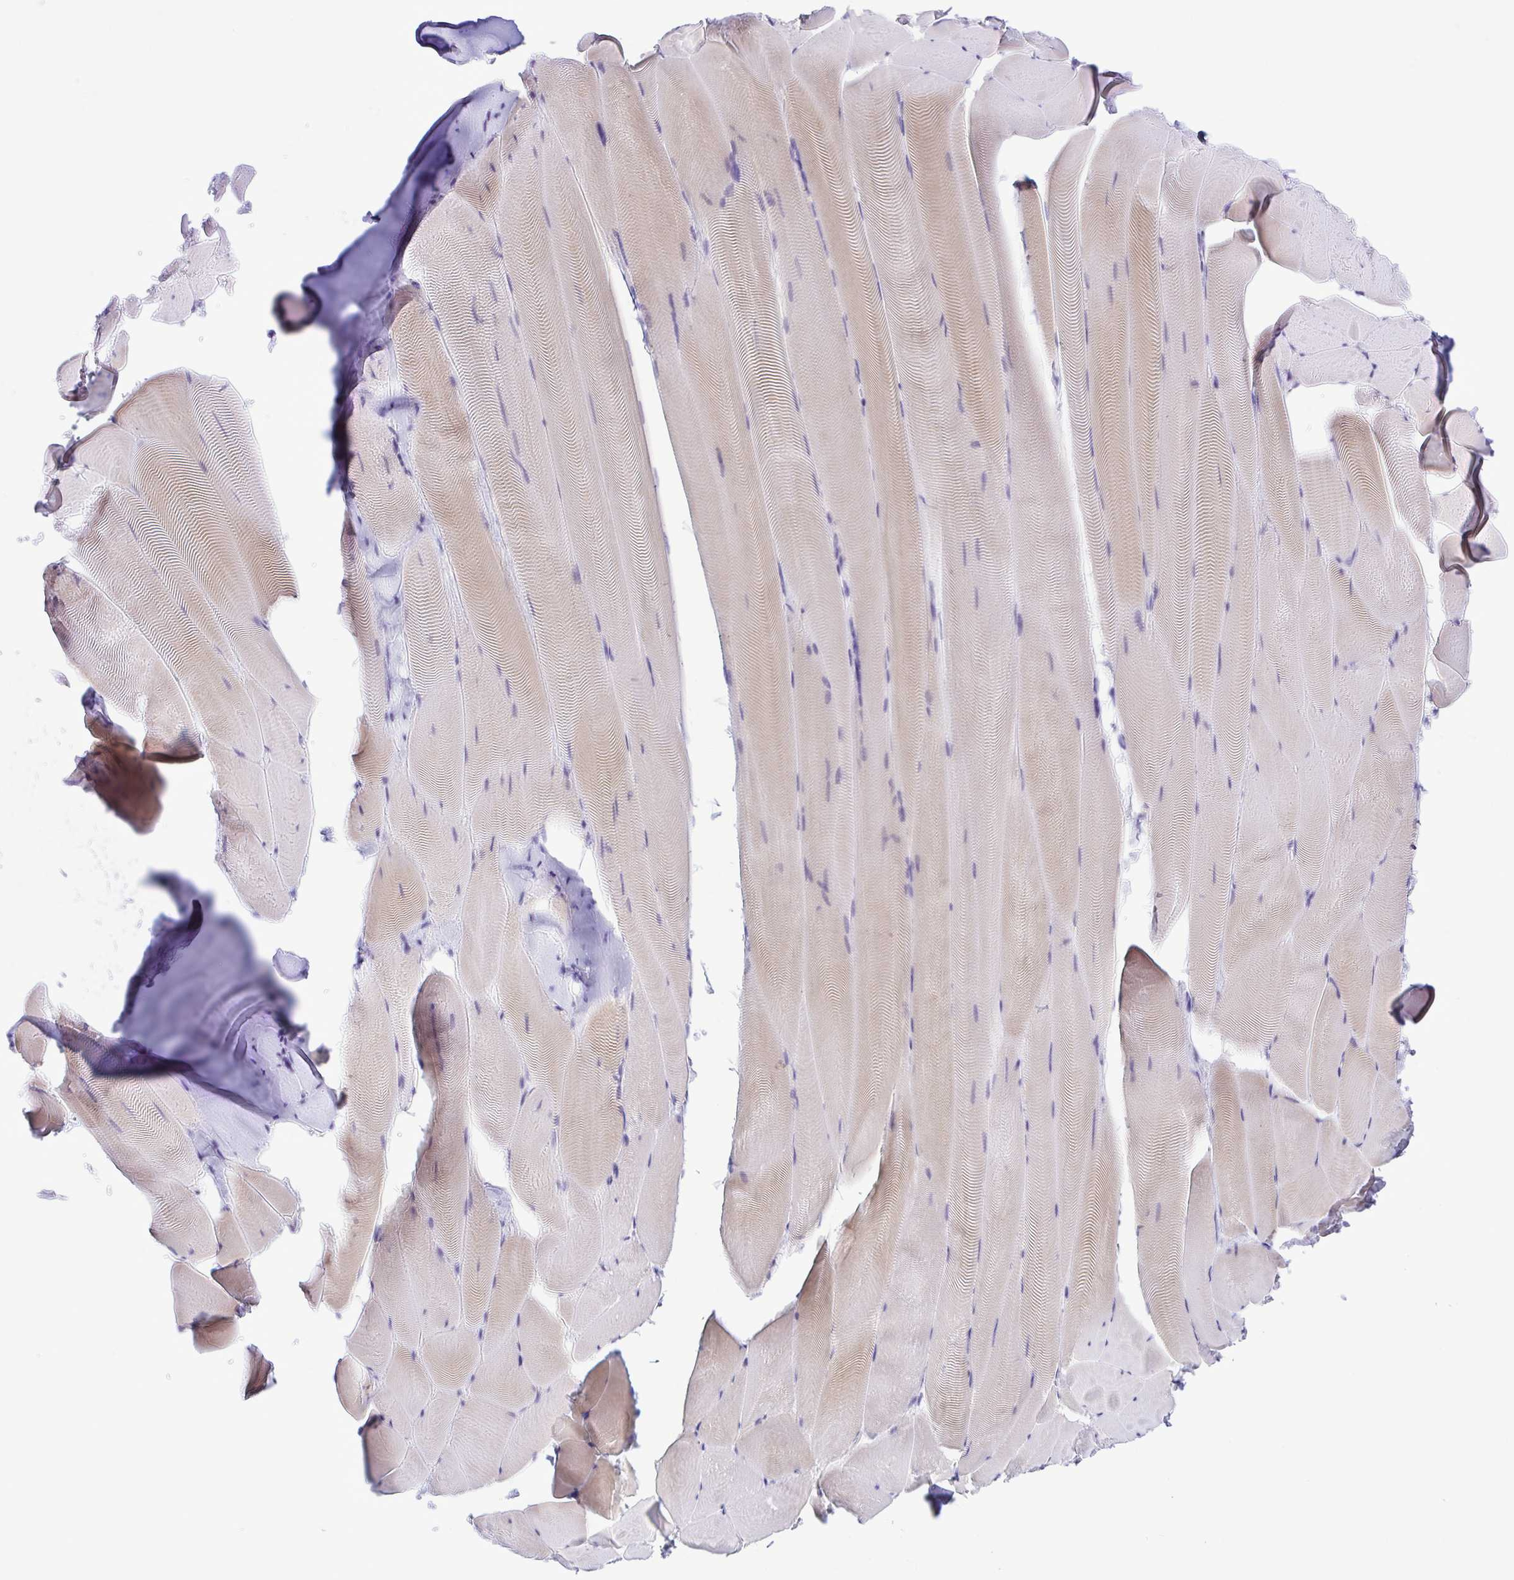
{"staining": {"intensity": "weak", "quantity": "<25%", "location": "cytoplasmic/membranous"}, "tissue": "skeletal muscle", "cell_type": "Myocytes", "image_type": "normal", "snomed": [{"axis": "morphology", "description": "Normal tissue, NOS"}, {"axis": "topography", "description": "Skeletal muscle"}], "caption": "Immunohistochemistry of normal skeletal muscle shows no staining in myocytes.", "gene": "GPR182", "patient": {"sex": "female", "age": 64}}